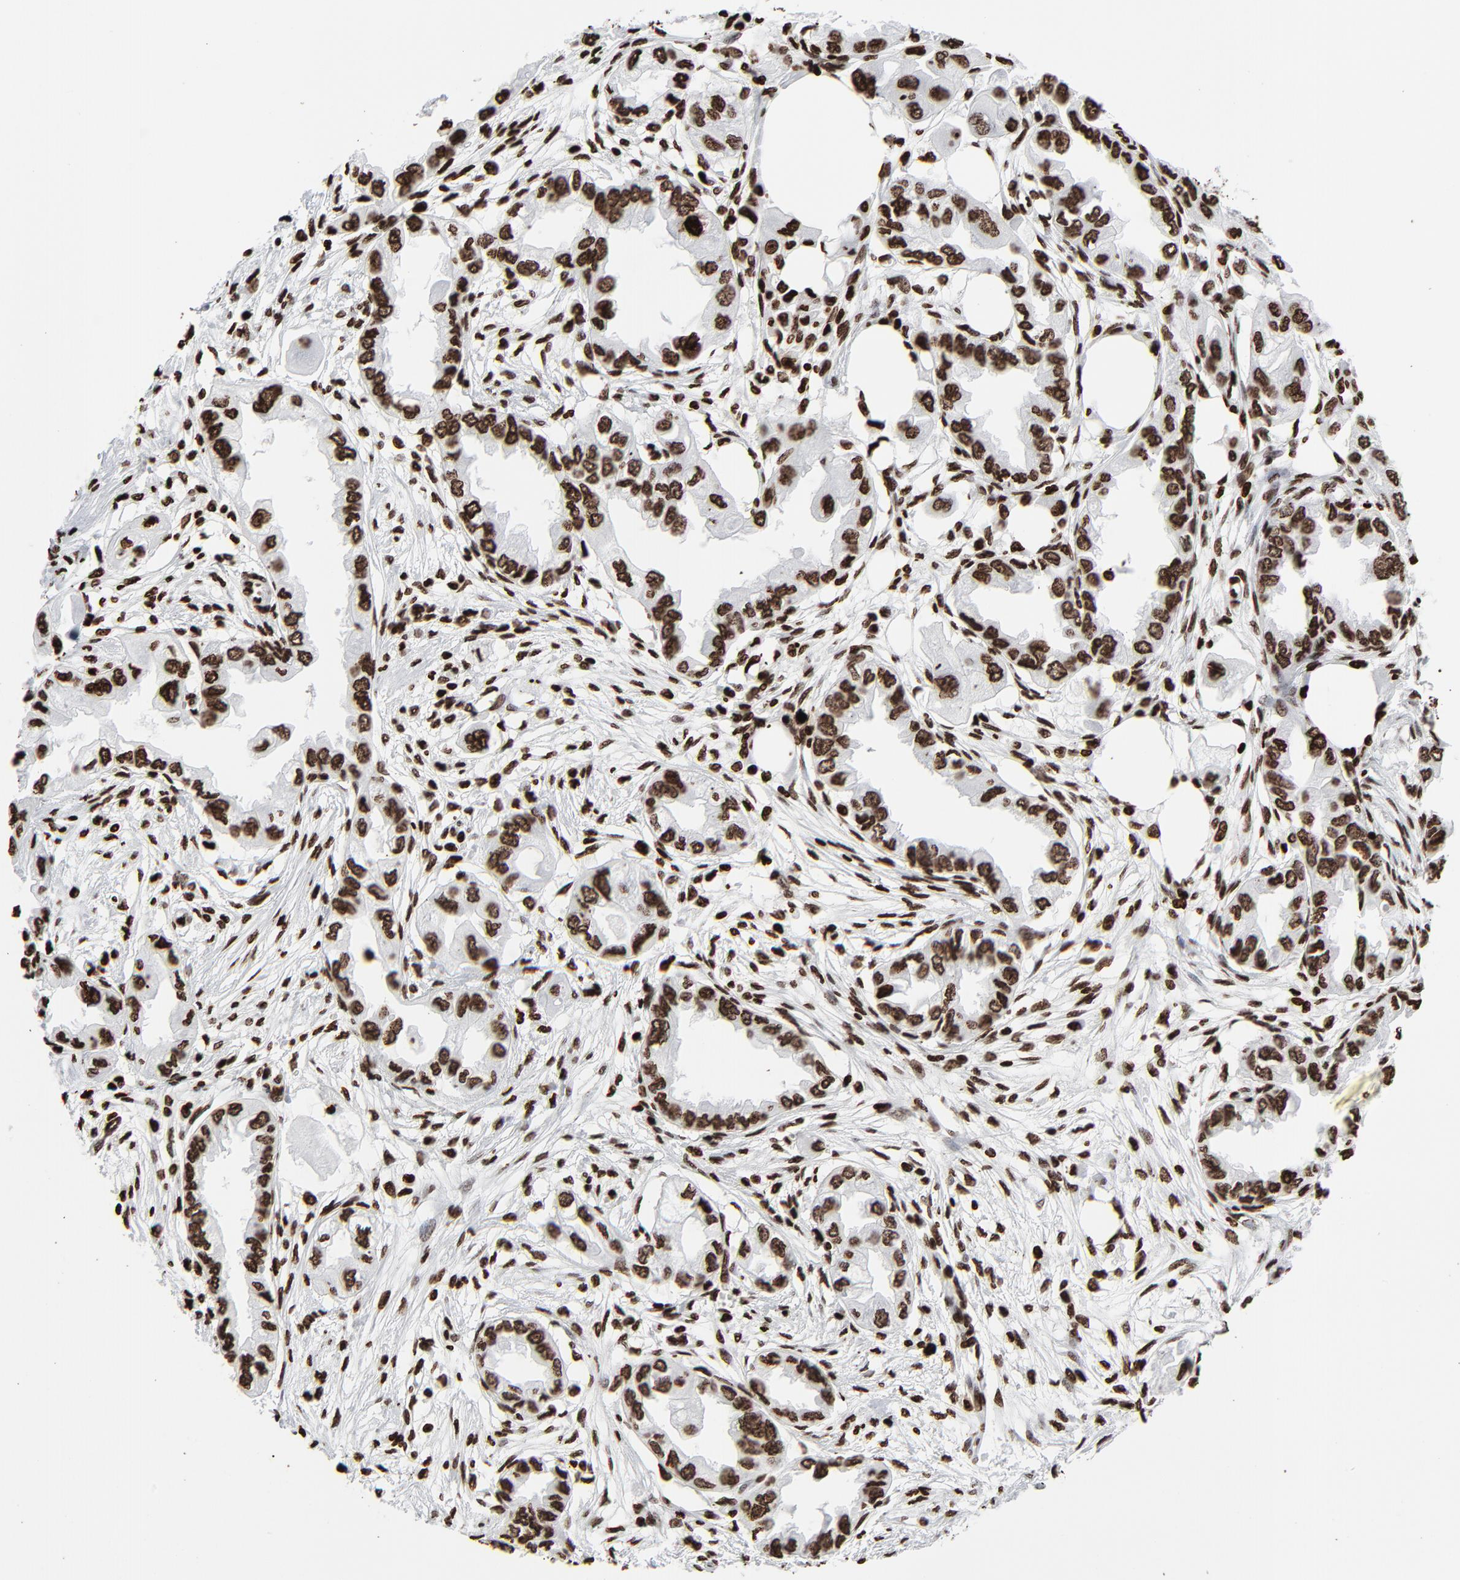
{"staining": {"intensity": "strong", "quantity": ">75%", "location": "nuclear"}, "tissue": "endometrial cancer", "cell_type": "Tumor cells", "image_type": "cancer", "snomed": [{"axis": "morphology", "description": "Adenocarcinoma, NOS"}, {"axis": "topography", "description": "Endometrium"}], "caption": "This is an image of immunohistochemistry staining of endometrial cancer (adenocarcinoma), which shows strong staining in the nuclear of tumor cells.", "gene": "H3-4", "patient": {"sex": "female", "age": 67}}